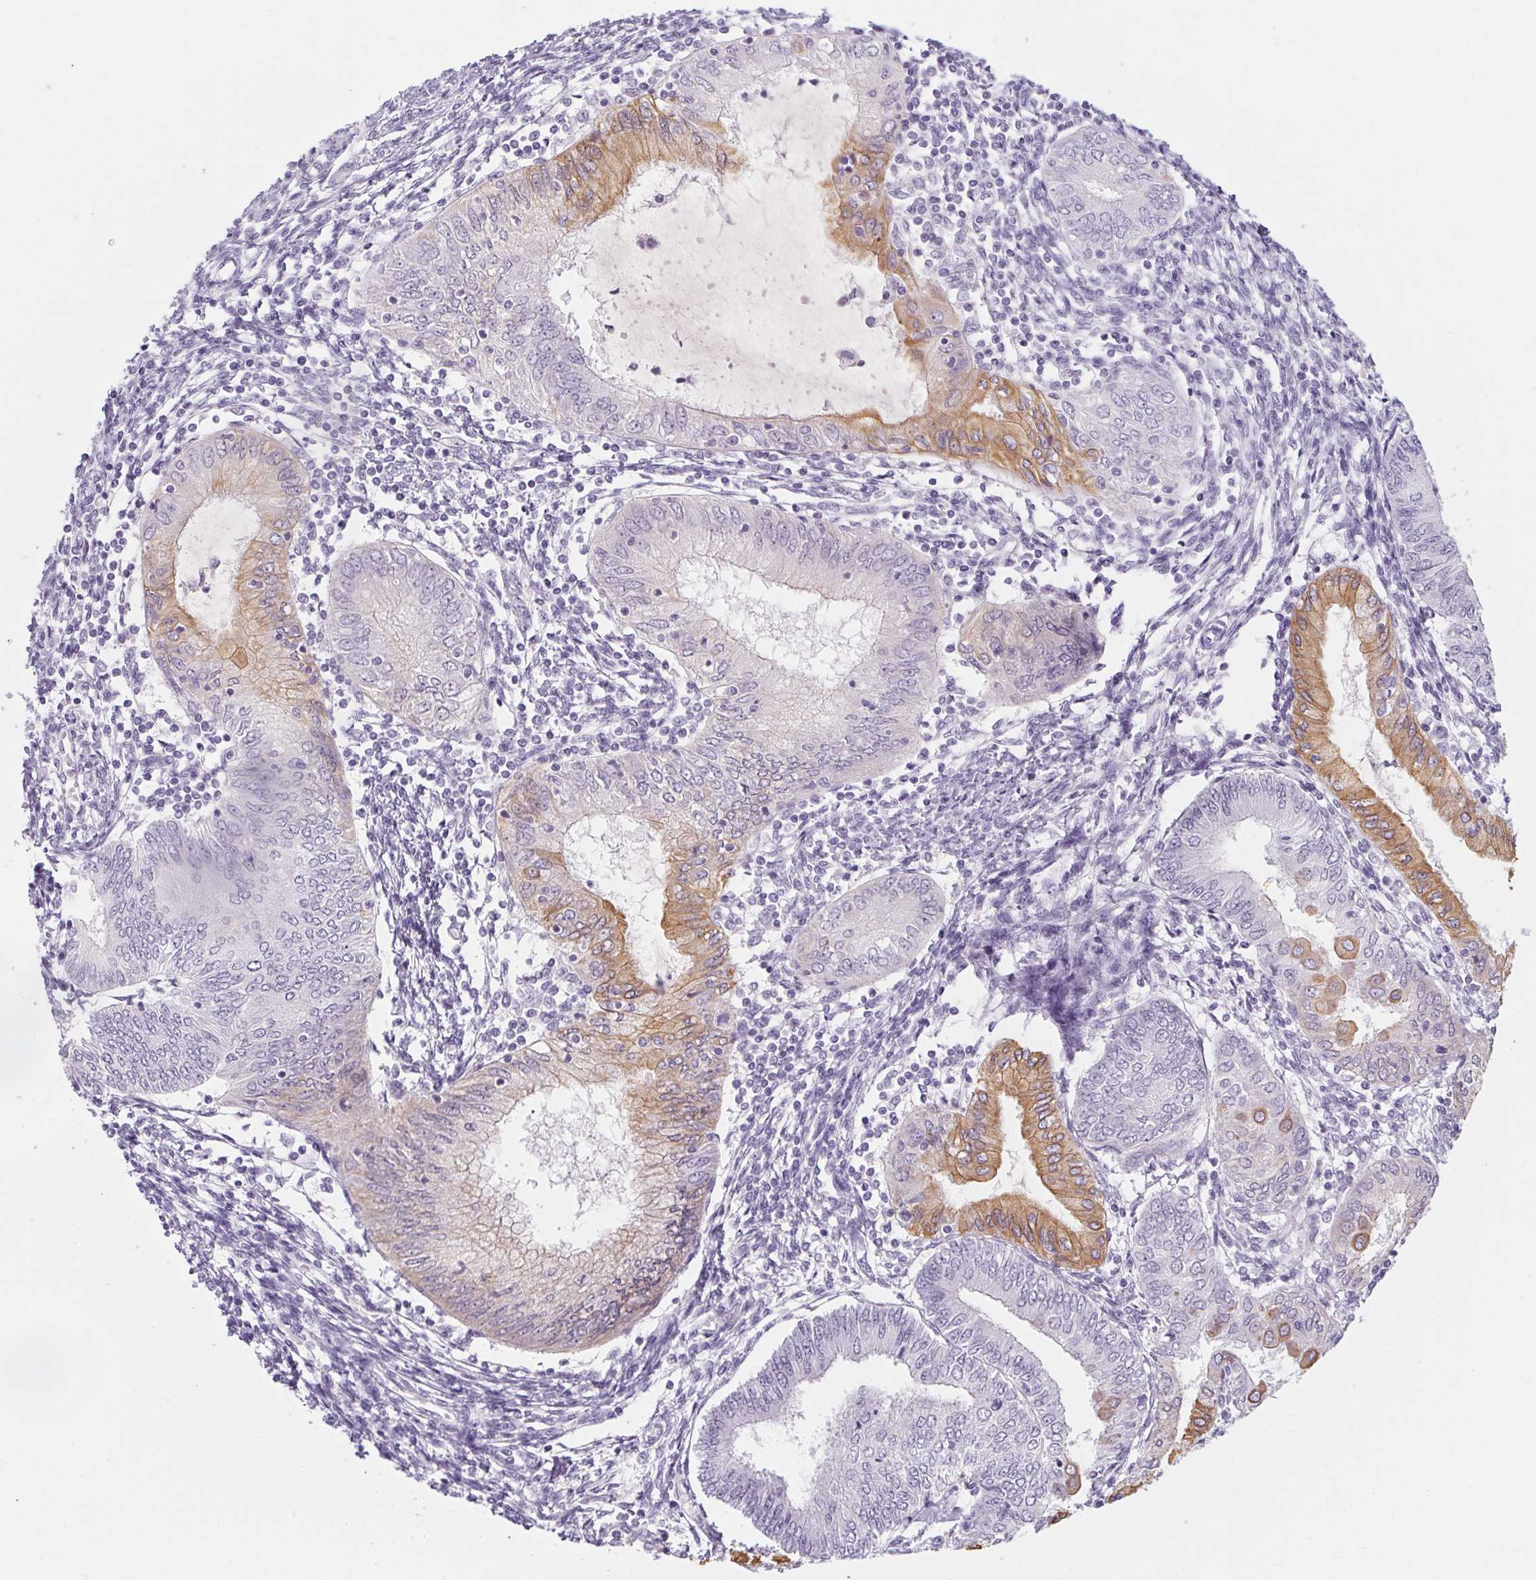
{"staining": {"intensity": "moderate", "quantity": "<25%", "location": "cytoplasmic/membranous"}, "tissue": "endometrial cancer", "cell_type": "Tumor cells", "image_type": "cancer", "snomed": [{"axis": "morphology", "description": "Adenocarcinoma, NOS"}, {"axis": "topography", "description": "Endometrium"}], "caption": "IHC micrograph of neoplastic tissue: endometrial cancer stained using immunohistochemistry (IHC) reveals low levels of moderate protein expression localized specifically in the cytoplasmic/membranous of tumor cells, appearing as a cytoplasmic/membranous brown color.", "gene": "RPTN", "patient": {"sex": "female", "age": 68}}